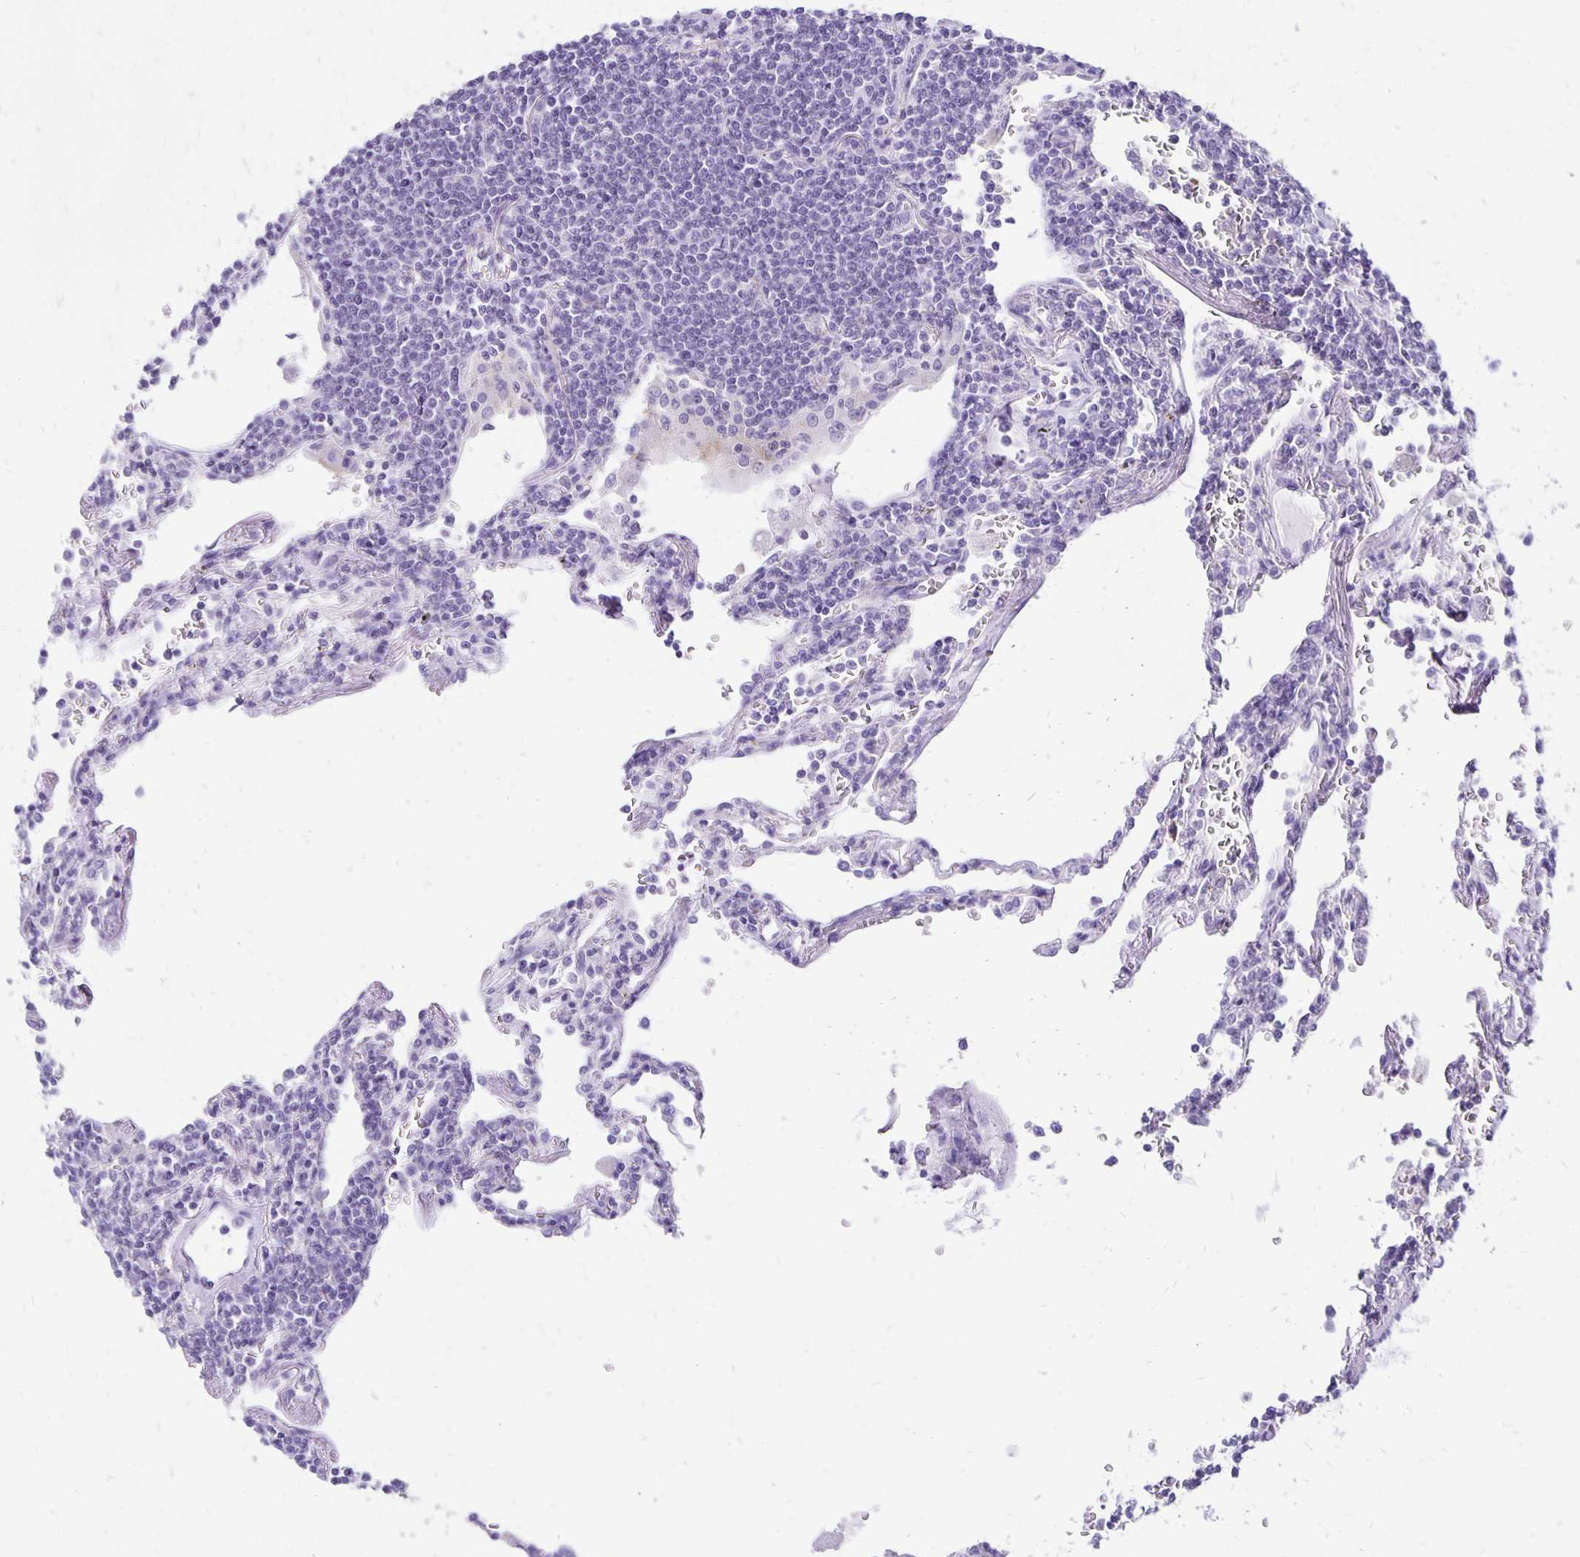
{"staining": {"intensity": "negative", "quantity": "none", "location": "none"}, "tissue": "lymphoma", "cell_type": "Tumor cells", "image_type": "cancer", "snomed": [{"axis": "morphology", "description": "Malignant lymphoma, non-Hodgkin's type, Low grade"}, {"axis": "topography", "description": "Lung"}], "caption": "Low-grade malignant lymphoma, non-Hodgkin's type stained for a protein using IHC displays no staining tumor cells.", "gene": "ANKRD45", "patient": {"sex": "female", "age": 71}}